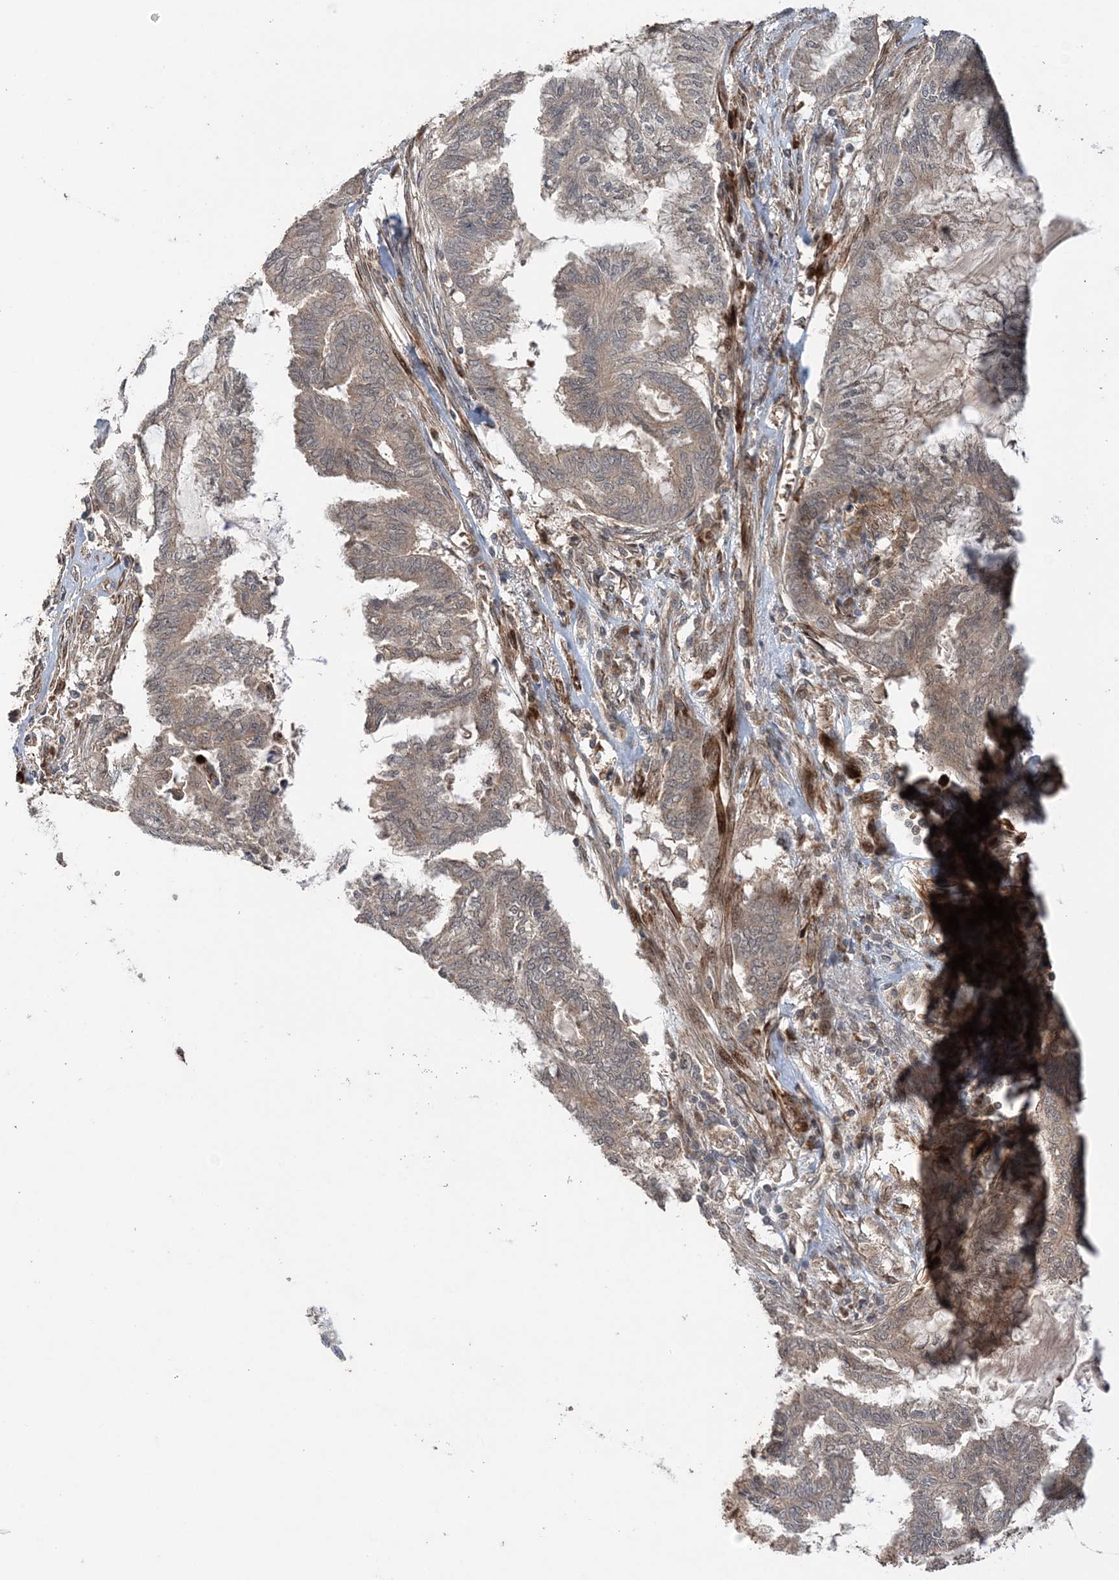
{"staining": {"intensity": "weak", "quantity": "25%-75%", "location": "cytoplasmic/membranous"}, "tissue": "endometrial cancer", "cell_type": "Tumor cells", "image_type": "cancer", "snomed": [{"axis": "morphology", "description": "Adenocarcinoma, NOS"}, {"axis": "topography", "description": "Endometrium"}], "caption": "The micrograph reveals staining of endometrial cancer (adenocarcinoma), revealing weak cytoplasmic/membranous protein positivity (brown color) within tumor cells. (brown staining indicates protein expression, while blue staining denotes nuclei).", "gene": "UBTD2", "patient": {"sex": "female", "age": 86}}